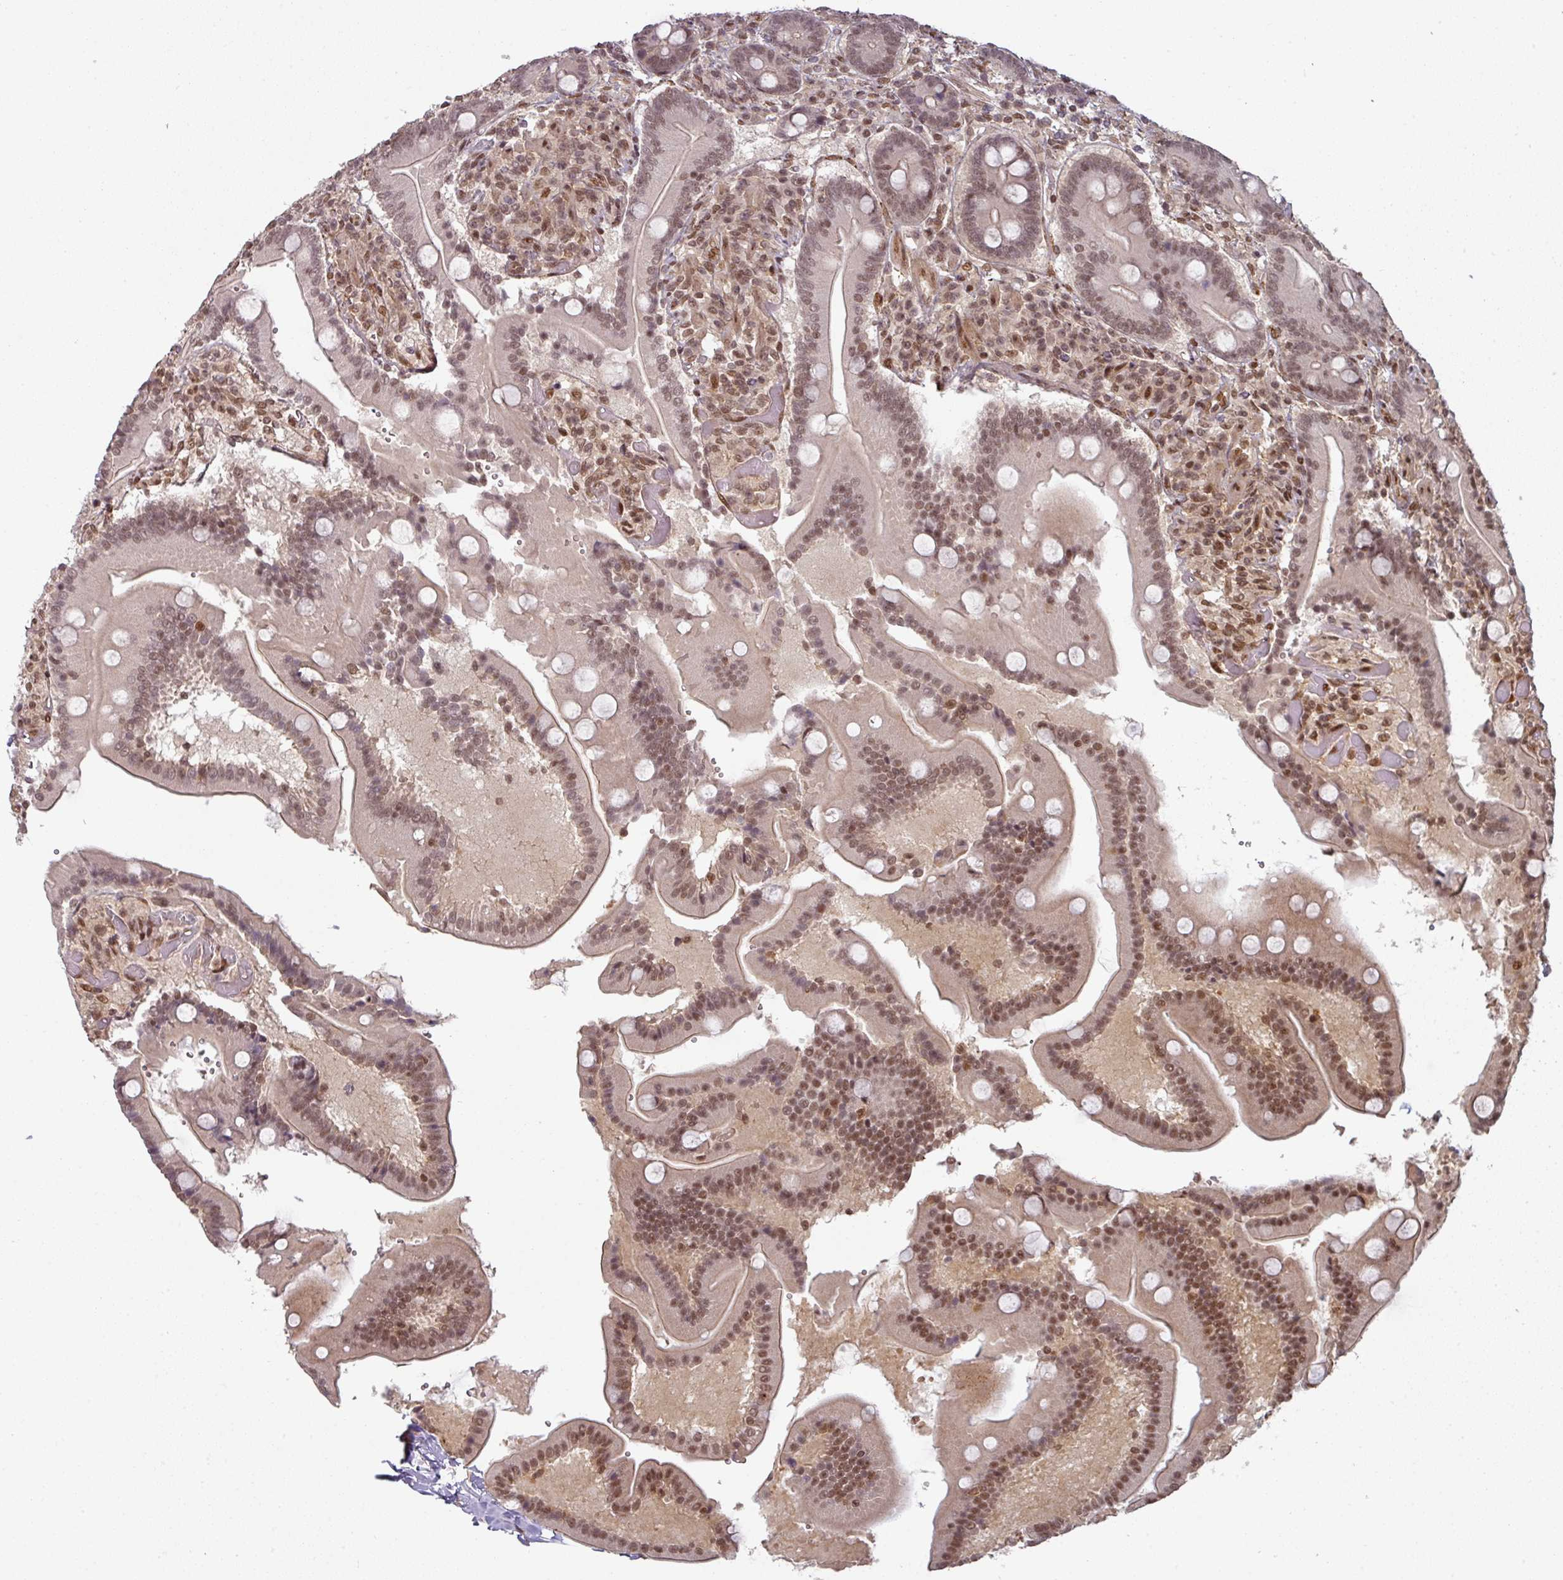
{"staining": {"intensity": "moderate", "quantity": ">75%", "location": "cytoplasmic/membranous,nuclear"}, "tissue": "duodenum", "cell_type": "Glandular cells", "image_type": "normal", "snomed": [{"axis": "morphology", "description": "Normal tissue, NOS"}, {"axis": "topography", "description": "Duodenum"}], "caption": "Duodenum stained with IHC shows moderate cytoplasmic/membranous,nuclear expression in approximately >75% of glandular cells. (brown staining indicates protein expression, while blue staining denotes nuclei).", "gene": "SIK3", "patient": {"sex": "female", "age": 62}}